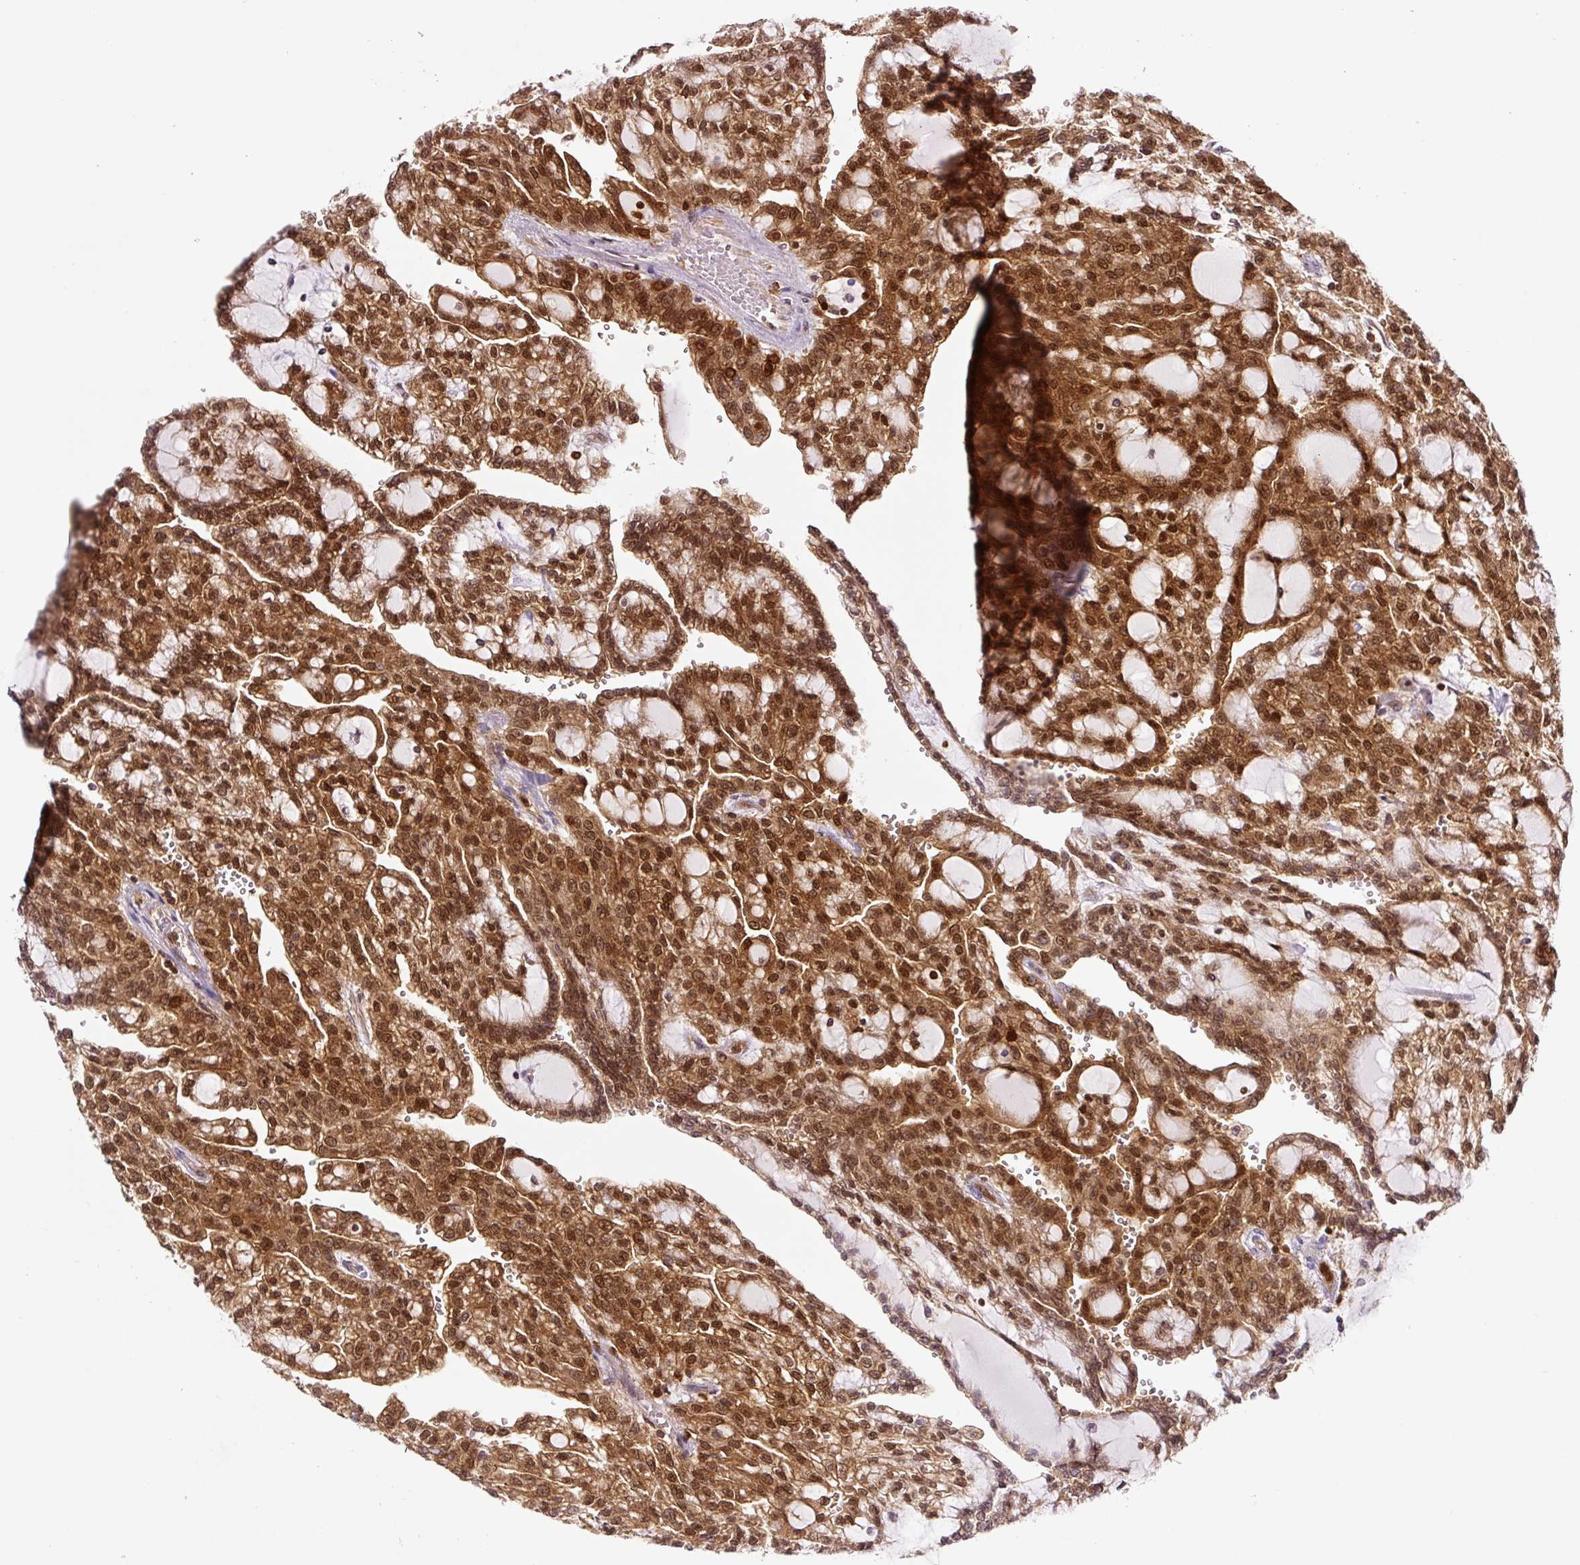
{"staining": {"intensity": "moderate", "quantity": ">75%", "location": "cytoplasmic/membranous,nuclear"}, "tissue": "renal cancer", "cell_type": "Tumor cells", "image_type": "cancer", "snomed": [{"axis": "morphology", "description": "Adenocarcinoma, NOS"}, {"axis": "topography", "description": "Kidney"}], "caption": "Protein analysis of renal cancer tissue shows moderate cytoplasmic/membranous and nuclear staining in about >75% of tumor cells.", "gene": "ANXA1", "patient": {"sex": "male", "age": 63}}